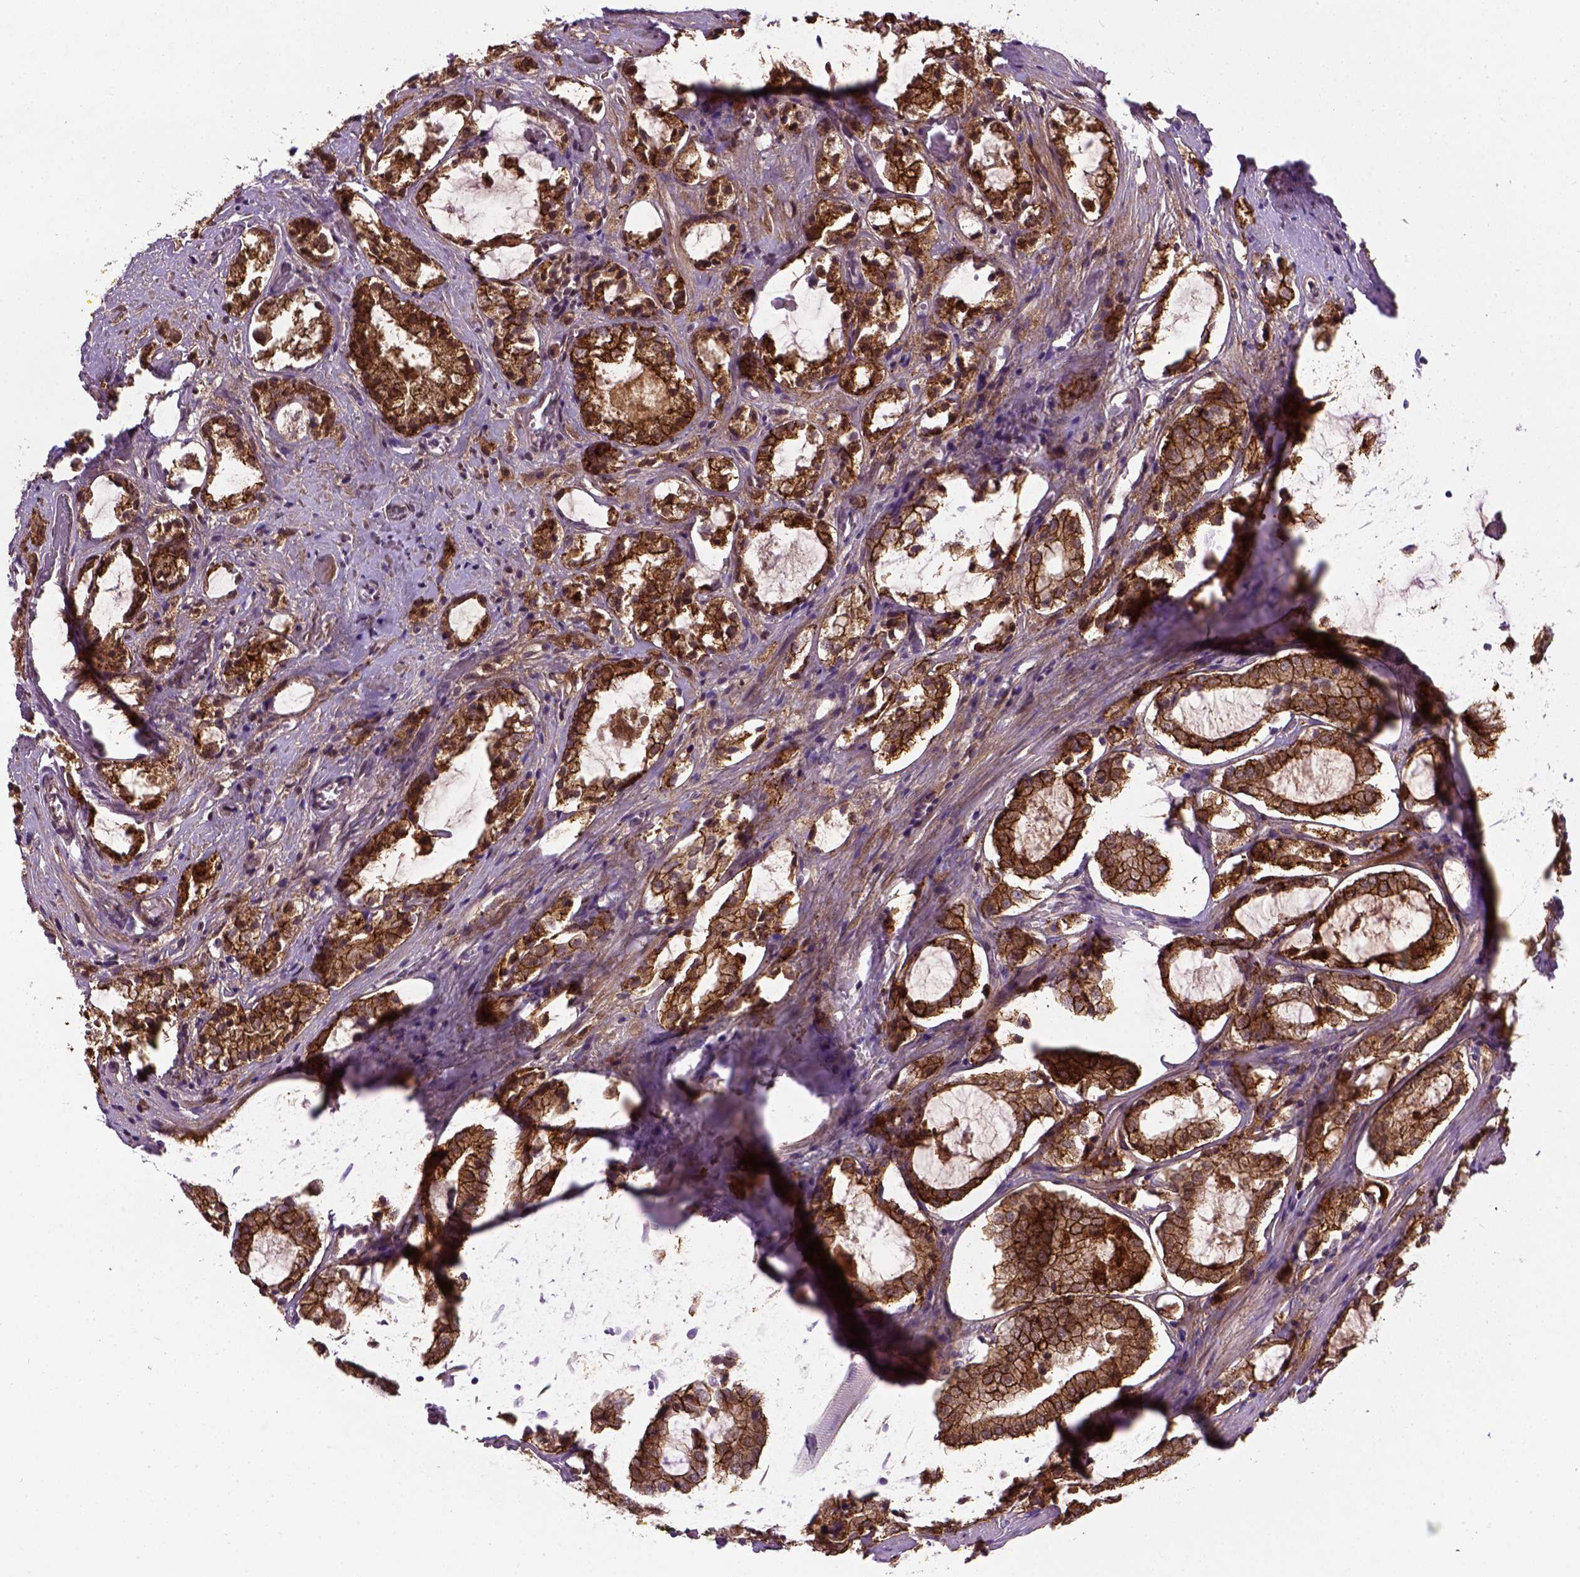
{"staining": {"intensity": "strong", "quantity": ">75%", "location": "cytoplasmic/membranous"}, "tissue": "prostate cancer", "cell_type": "Tumor cells", "image_type": "cancer", "snomed": [{"axis": "morphology", "description": "Adenocarcinoma, NOS"}, {"axis": "topography", "description": "Prostate"}], "caption": "Human prostate adenocarcinoma stained for a protein (brown) demonstrates strong cytoplasmic/membranous positive positivity in approximately >75% of tumor cells.", "gene": "CDH1", "patient": {"sex": "male", "age": 66}}